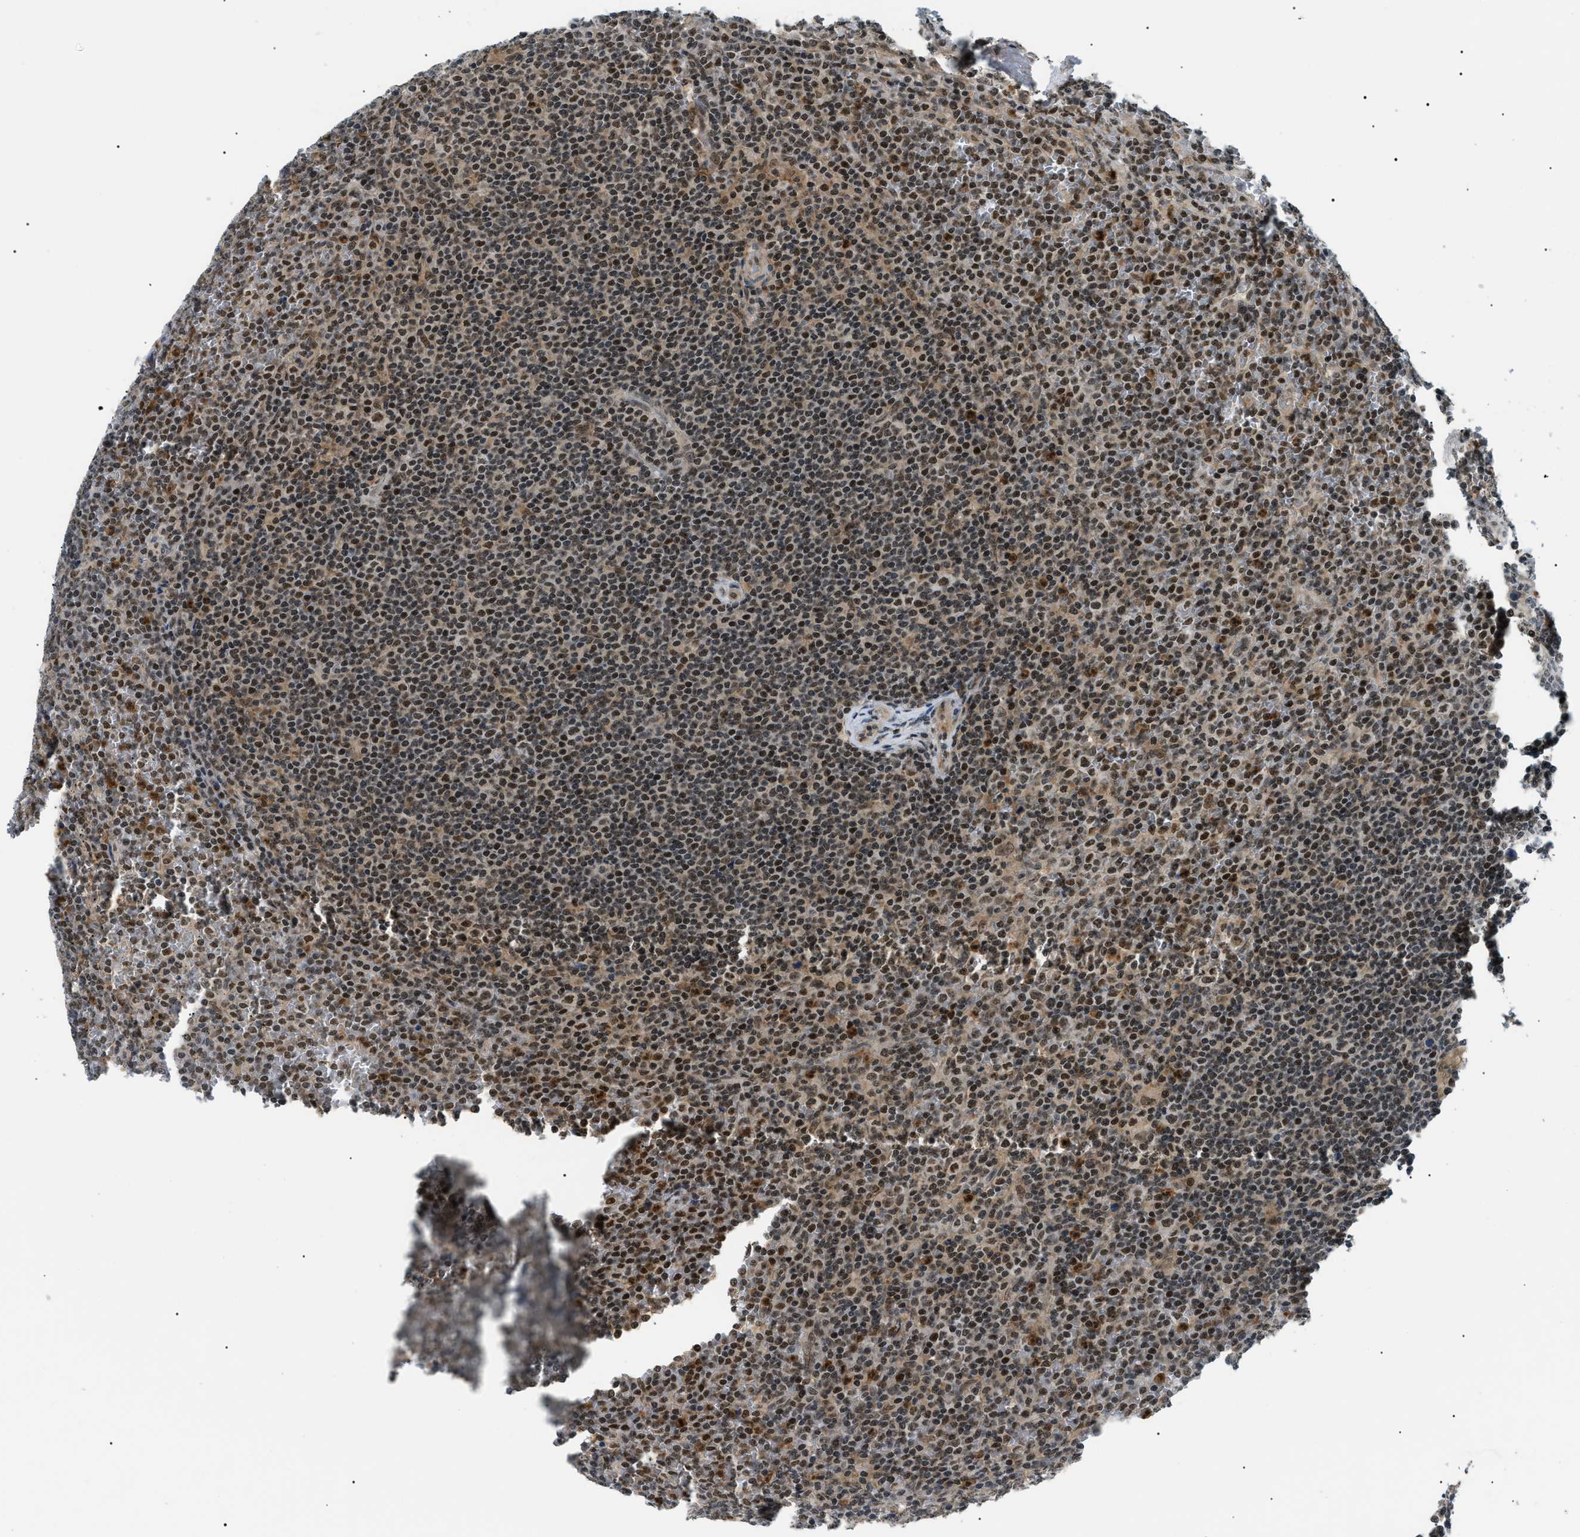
{"staining": {"intensity": "moderate", "quantity": ">75%", "location": "nuclear"}, "tissue": "lymphoma", "cell_type": "Tumor cells", "image_type": "cancer", "snomed": [{"axis": "morphology", "description": "Malignant lymphoma, non-Hodgkin's type, Low grade"}, {"axis": "topography", "description": "Spleen"}], "caption": "Approximately >75% of tumor cells in human malignant lymphoma, non-Hodgkin's type (low-grade) exhibit moderate nuclear protein expression as visualized by brown immunohistochemical staining.", "gene": "RBM15", "patient": {"sex": "female", "age": 19}}